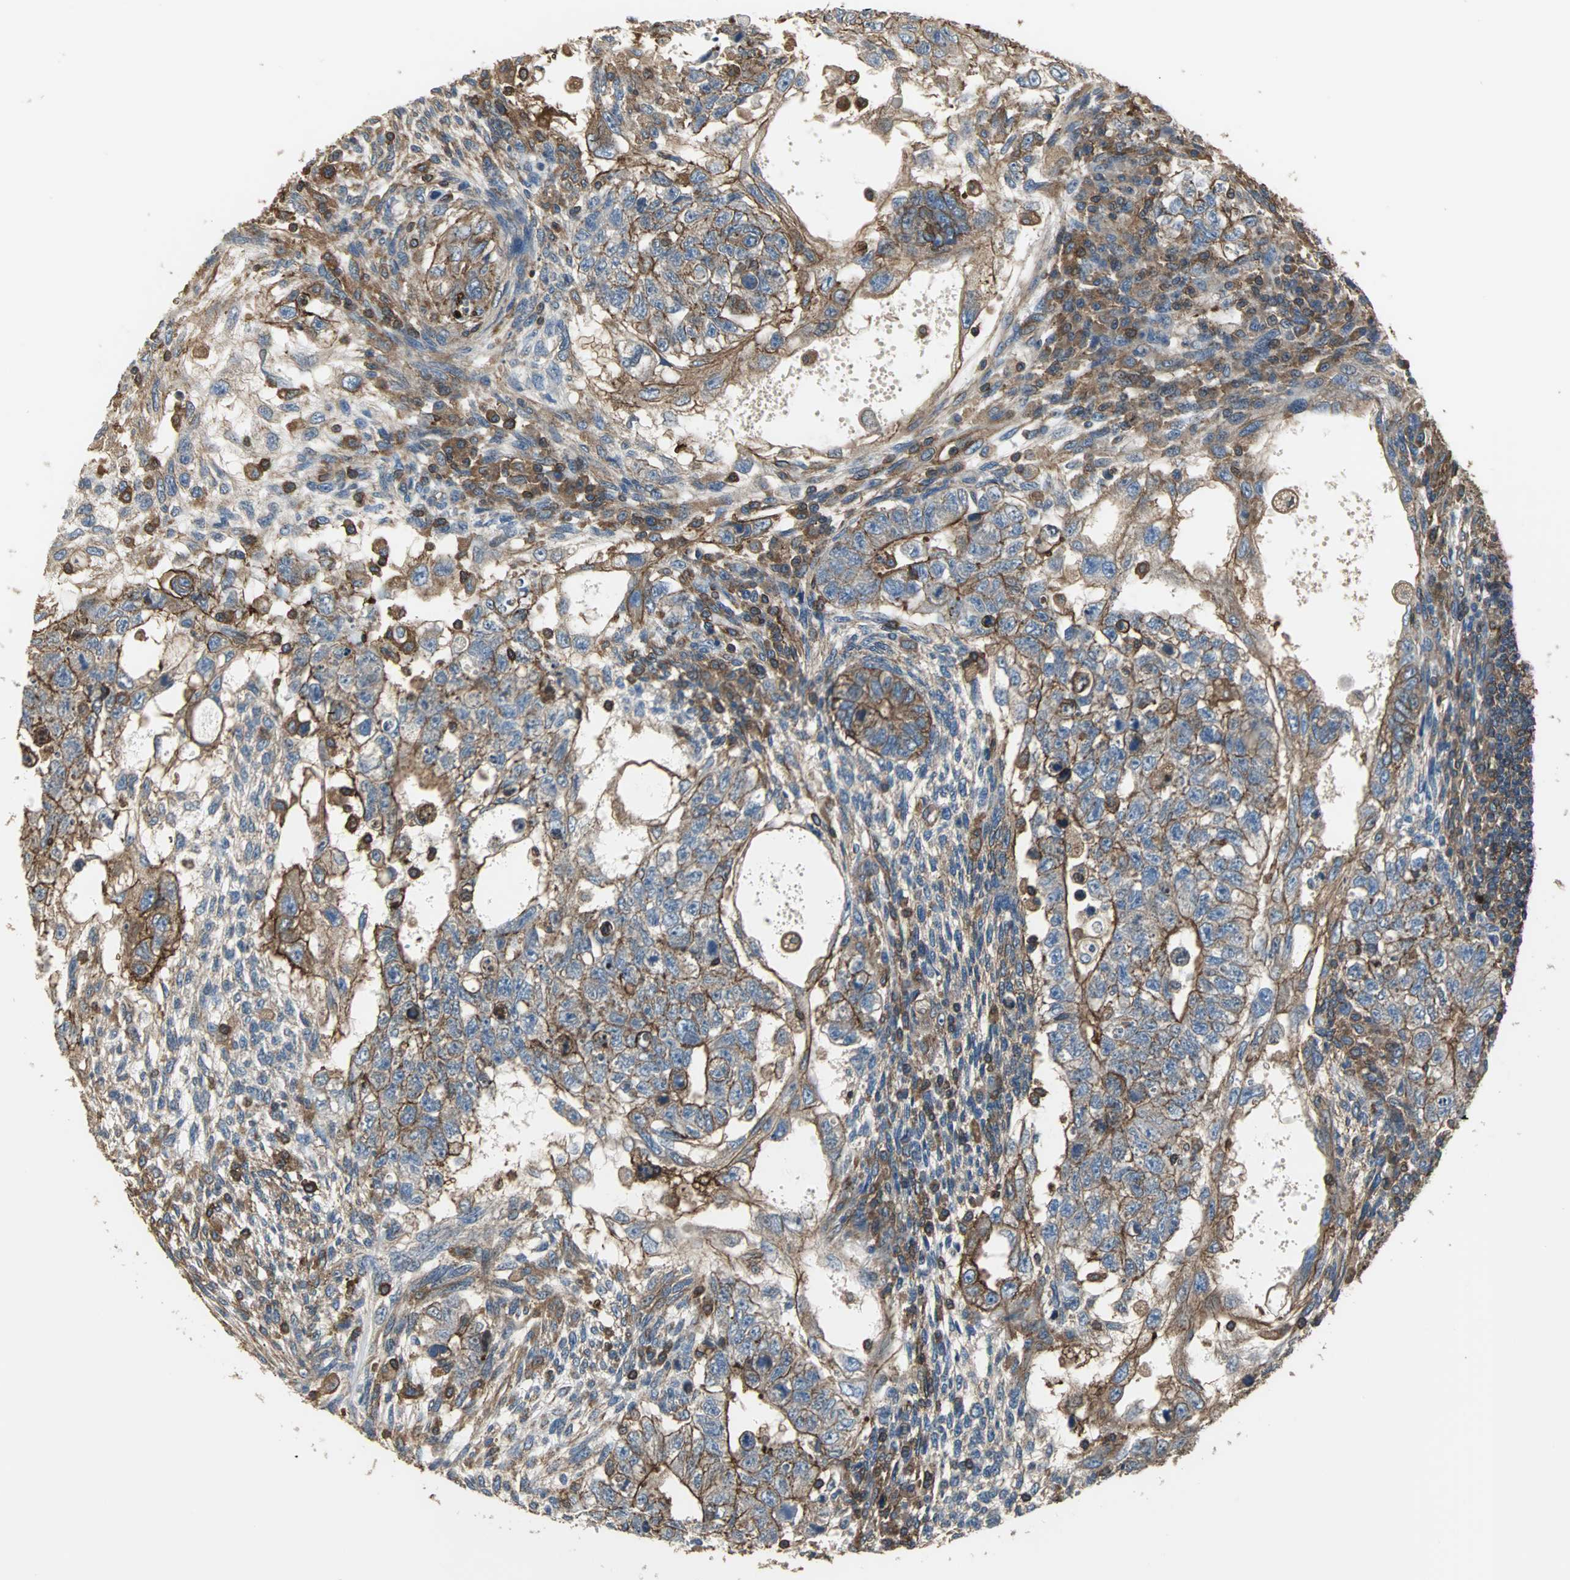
{"staining": {"intensity": "moderate", "quantity": ">75%", "location": "cytoplasmic/membranous"}, "tissue": "testis cancer", "cell_type": "Tumor cells", "image_type": "cancer", "snomed": [{"axis": "morphology", "description": "Normal tissue, NOS"}, {"axis": "morphology", "description": "Carcinoma, Embryonal, NOS"}, {"axis": "topography", "description": "Testis"}], "caption": "There is medium levels of moderate cytoplasmic/membranous staining in tumor cells of testis cancer, as demonstrated by immunohistochemical staining (brown color).", "gene": "ACTN1", "patient": {"sex": "male", "age": 36}}